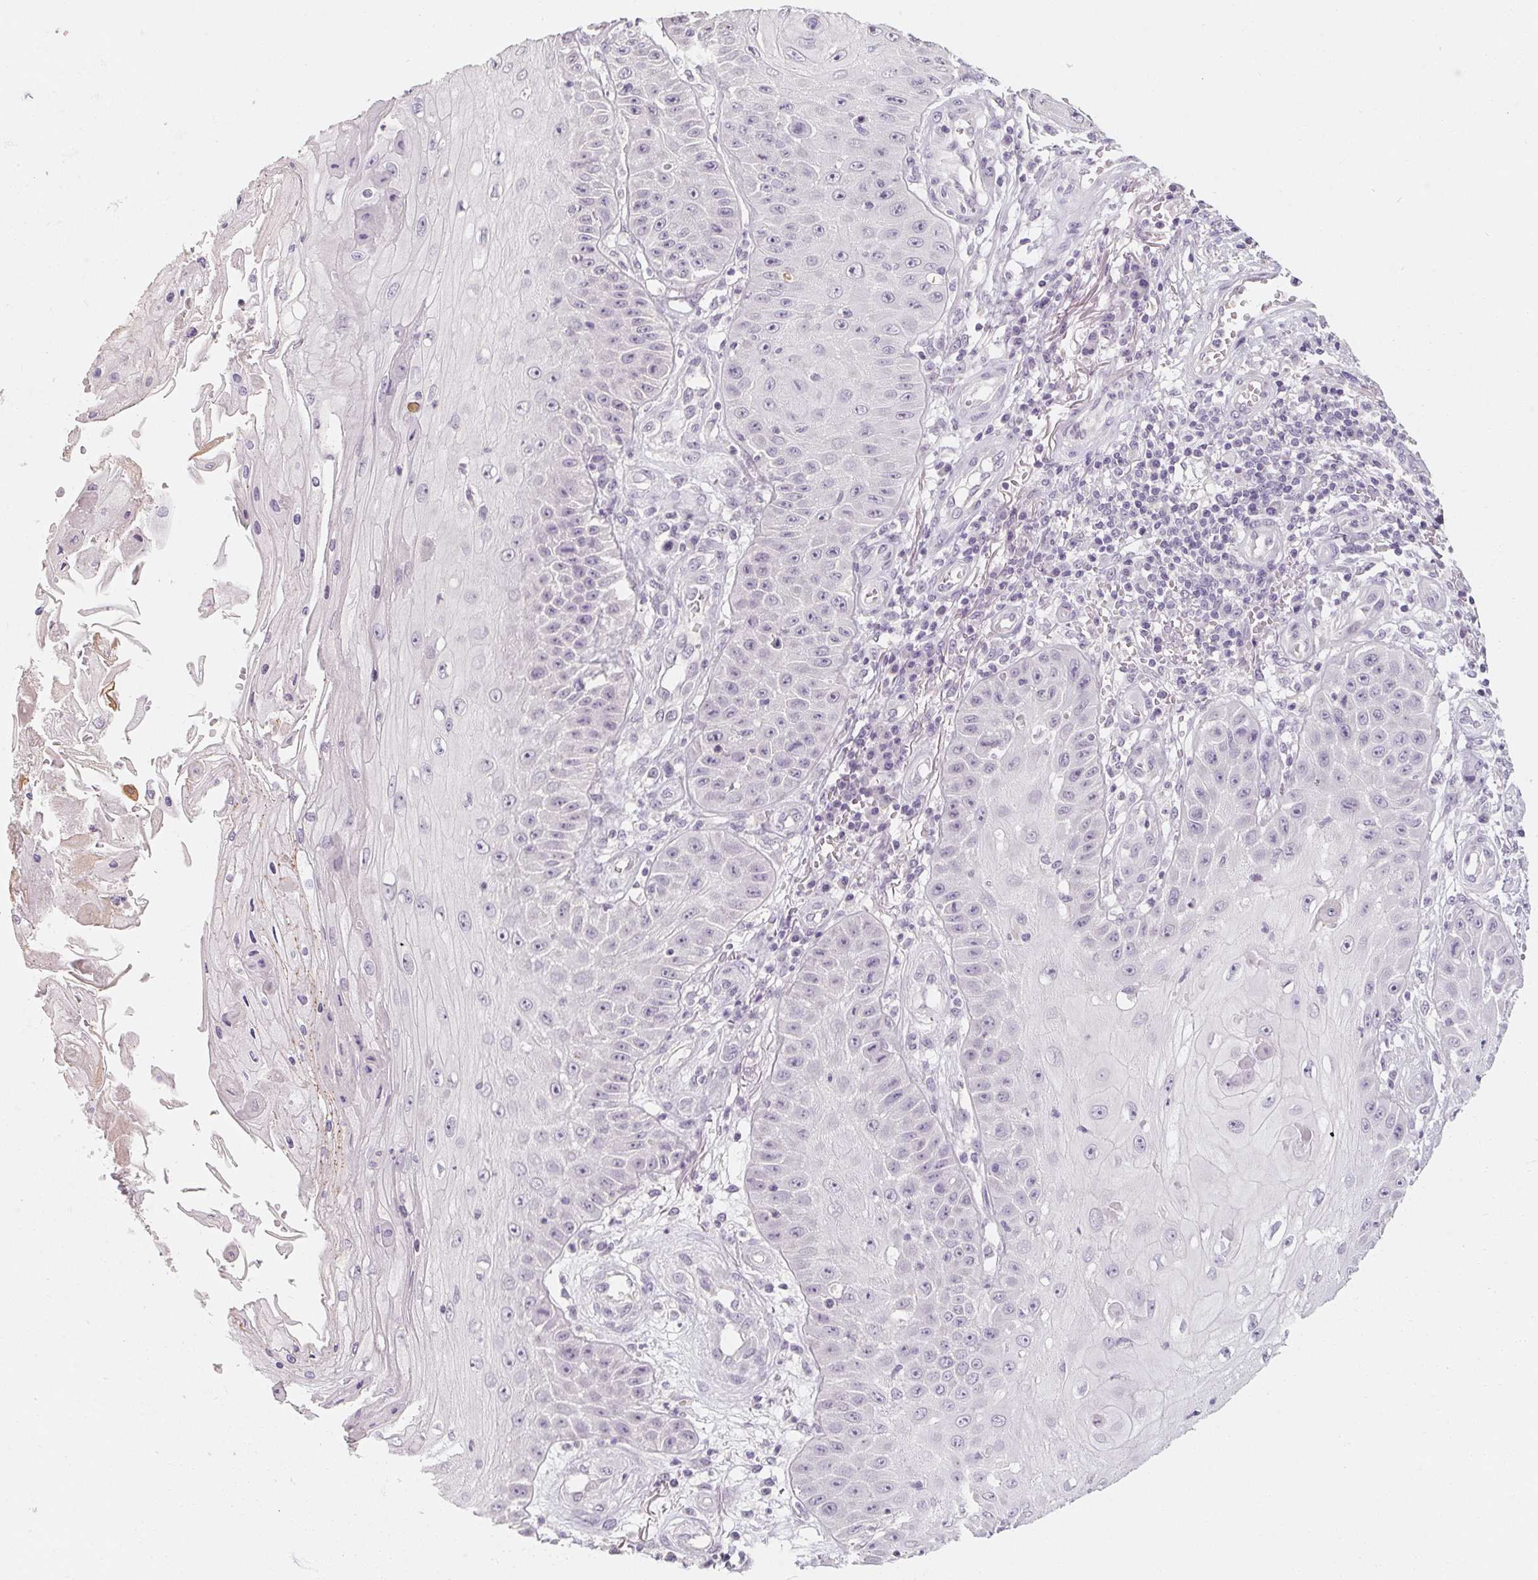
{"staining": {"intensity": "negative", "quantity": "none", "location": "none"}, "tissue": "skin cancer", "cell_type": "Tumor cells", "image_type": "cancer", "snomed": [{"axis": "morphology", "description": "Squamous cell carcinoma, NOS"}, {"axis": "topography", "description": "Skin"}], "caption": "Tumor cells show no significant protein positivity in skin cancer (squamous cell carcinoma).", "gene": "CAPZA3", "patient": {"sex": "male", "age": 70}}